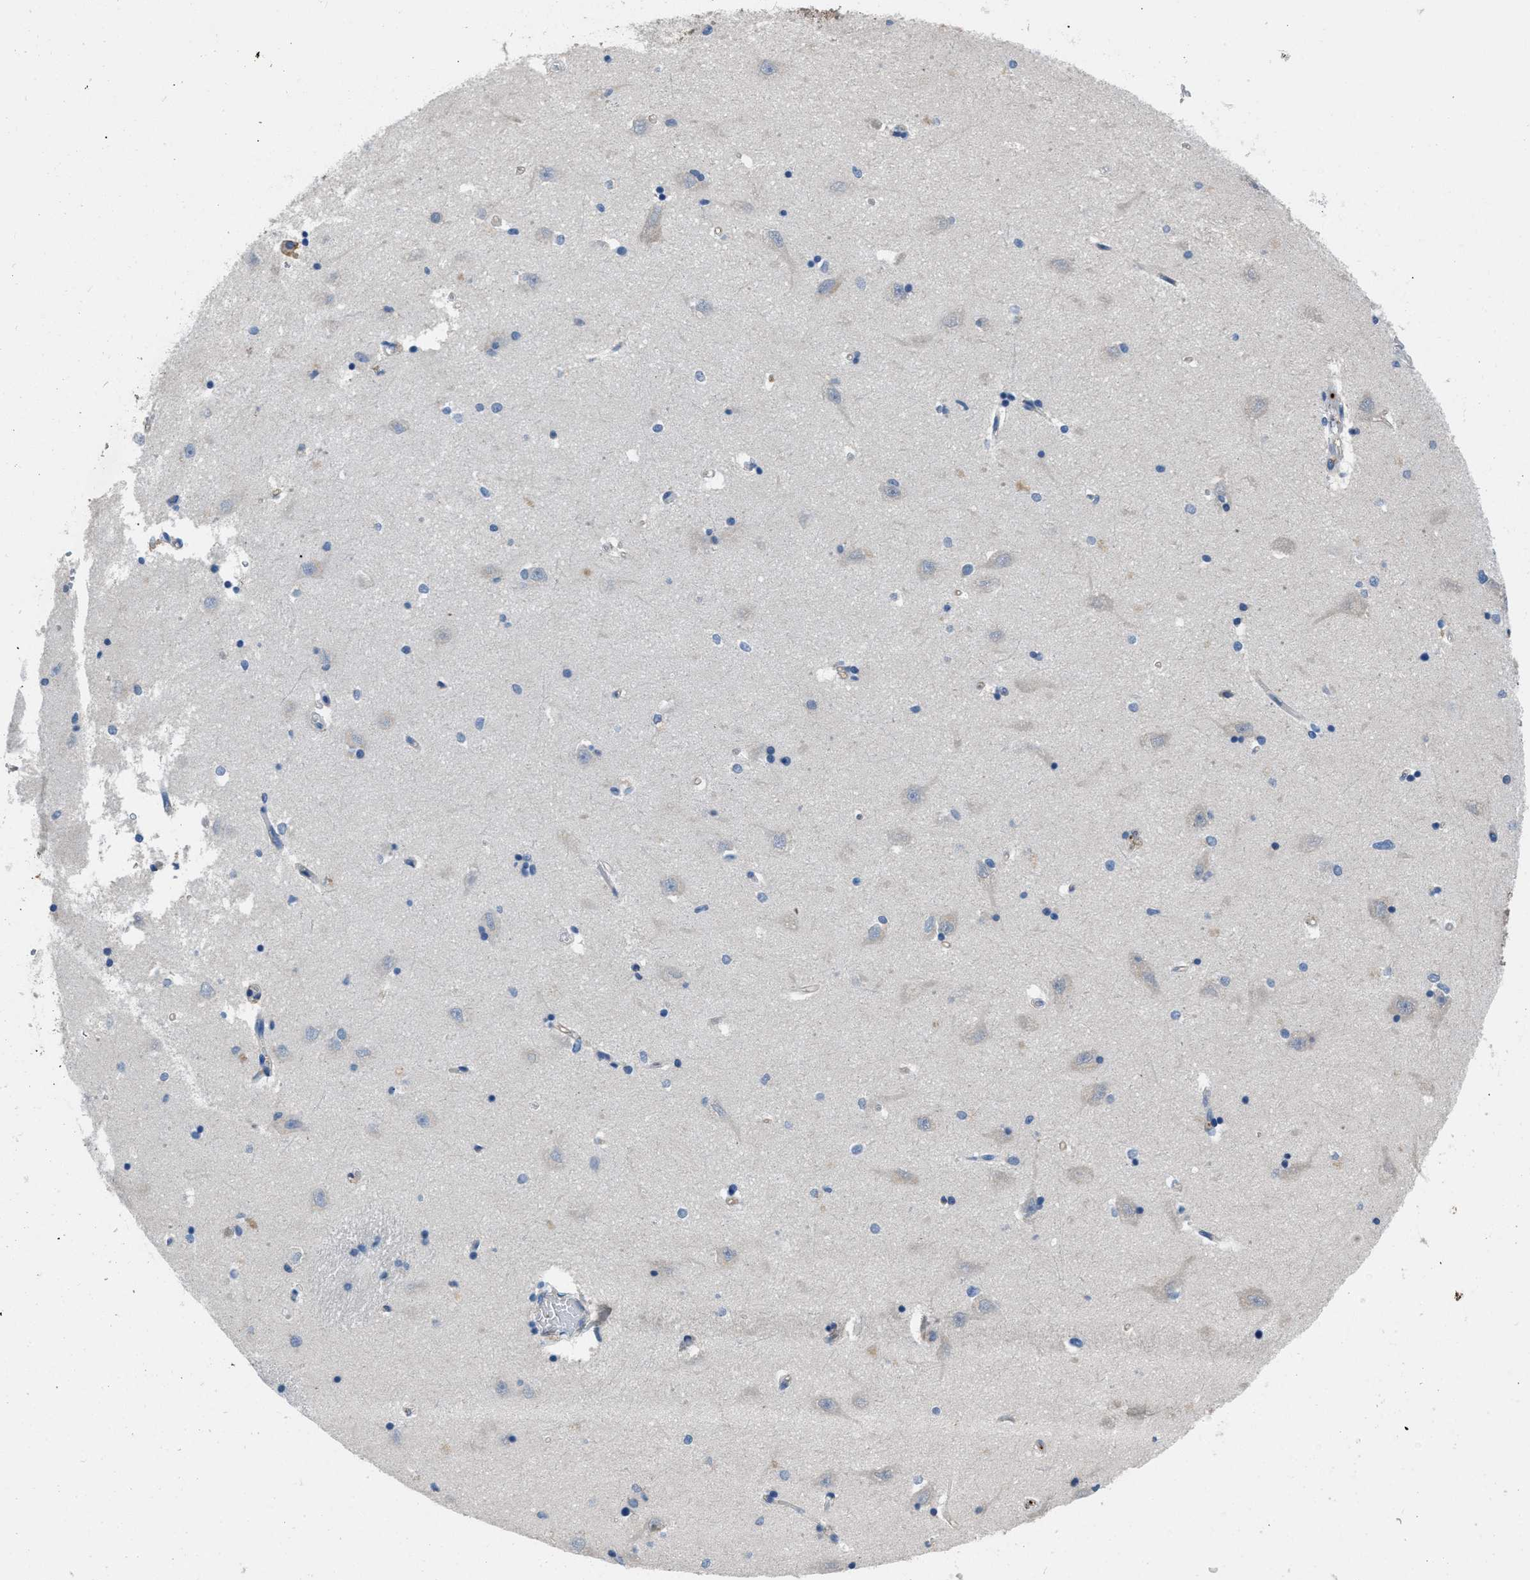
{"staining": {"intensity": "negative", "quantity": "none", "location": "none"}, "tissue": "hippocampus", "cell_type": "Glial cells", "image_type": "normal", "snomed": [{"axis": "morphology", "description": "Normal tissue, NOS"}, {"axis": "topography", "description": "Hippocampus"}], "caption": "The immunohistochemistry (IHC) histopathology image has no significant staining in glial cells of hippocampus.", "gene": "STC1", "patient": {"sex": "male", "age": 45}}